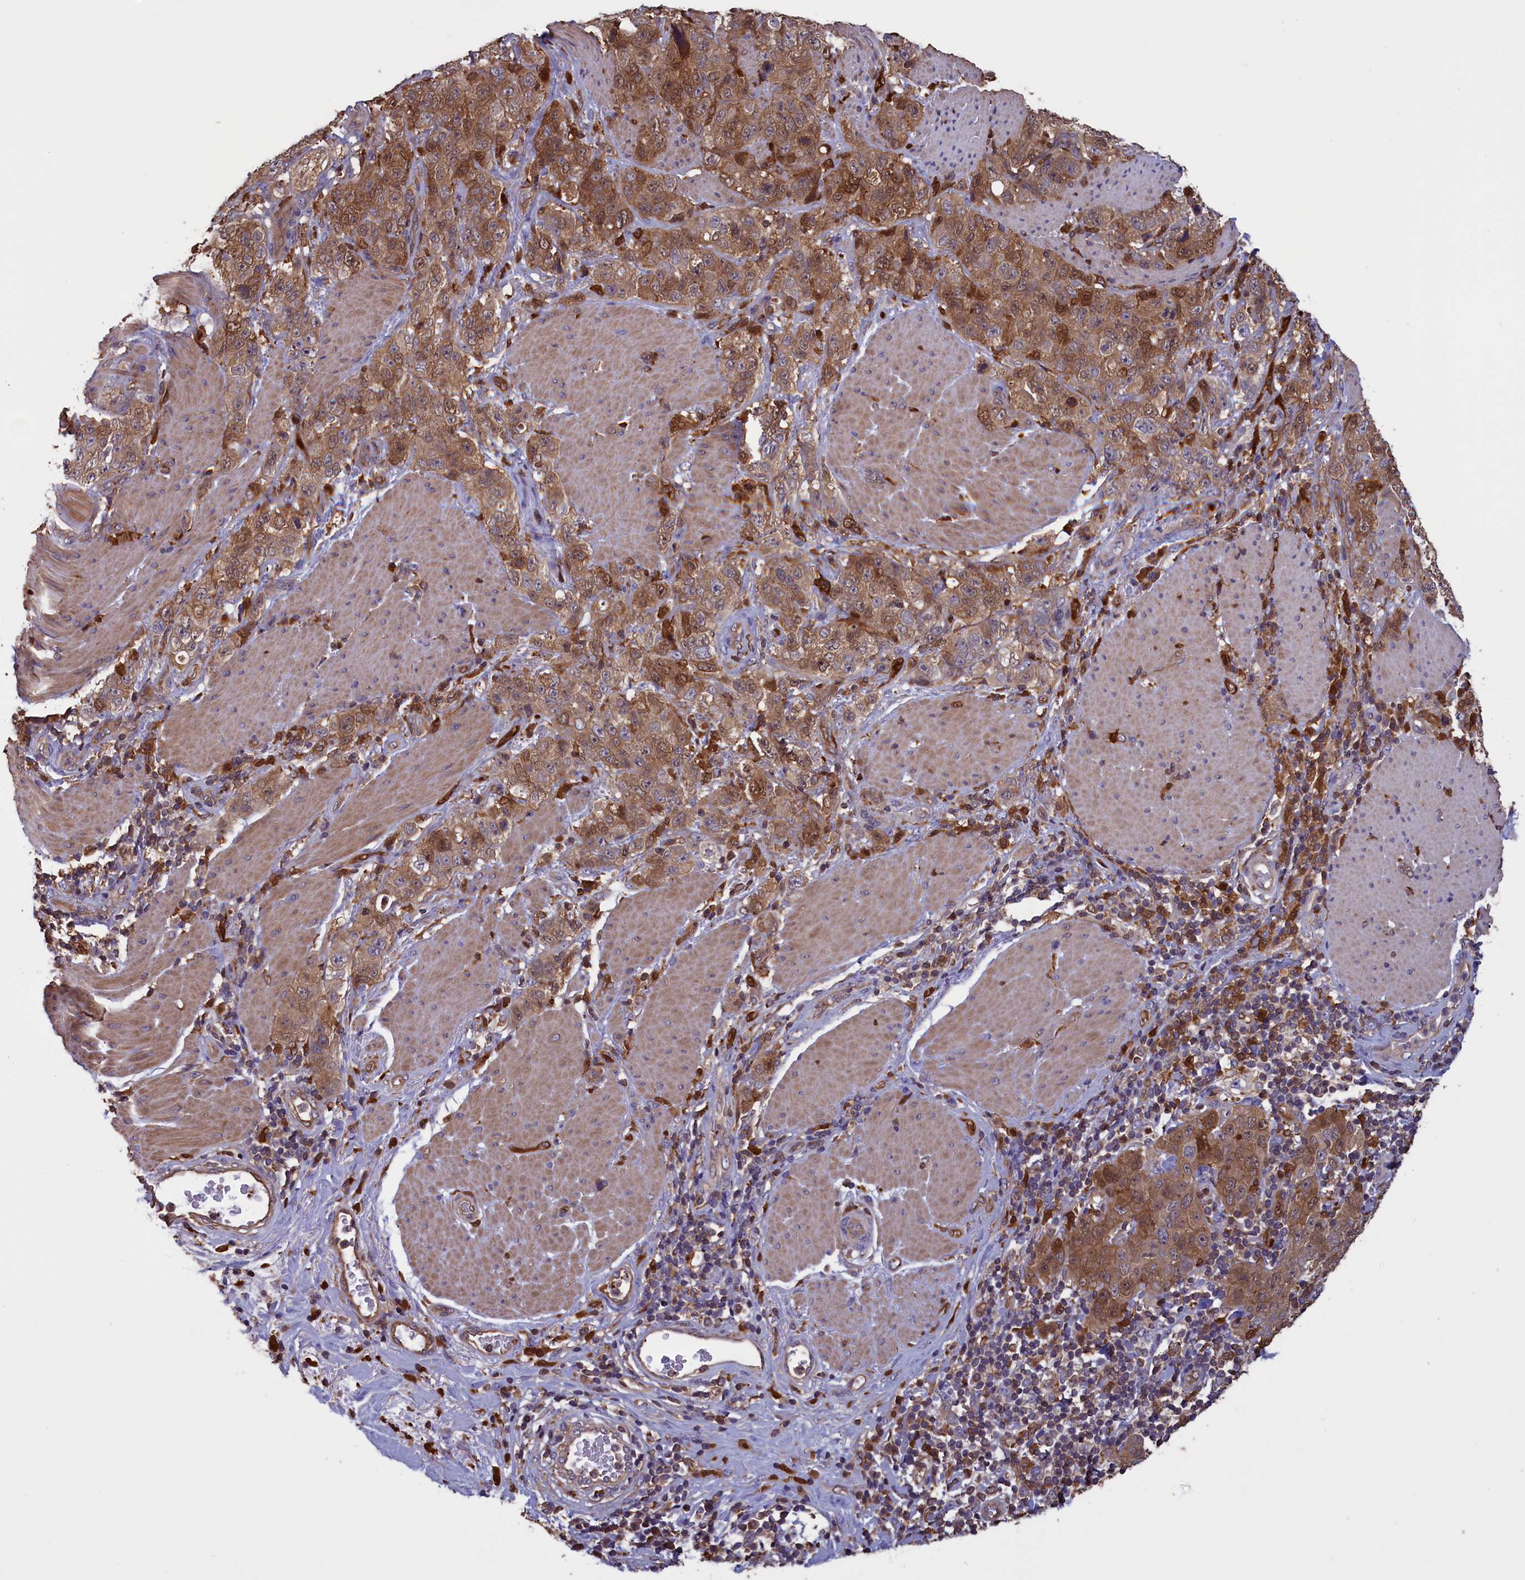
{"staining": {"intensity": "moderate", "quantity": ">75%", "location": "cytoplasmic/membranous"}, "tissue": "stomach cancer", "cell_type": "Tumor cells", "image_type": "cancer", "snomed": [{"axis": "morphology", "description": "Adenocarcinoma, NOS"}, {"axis": "topography", "description": "Stomach"}], "caption": "Stomach cancer tissue shows moderate cytoplasmic/membranous positivity in approximately >75% of tumor cells", "gene": "ARHGAP18", "patient": {"sex": "male", "age": 48}}